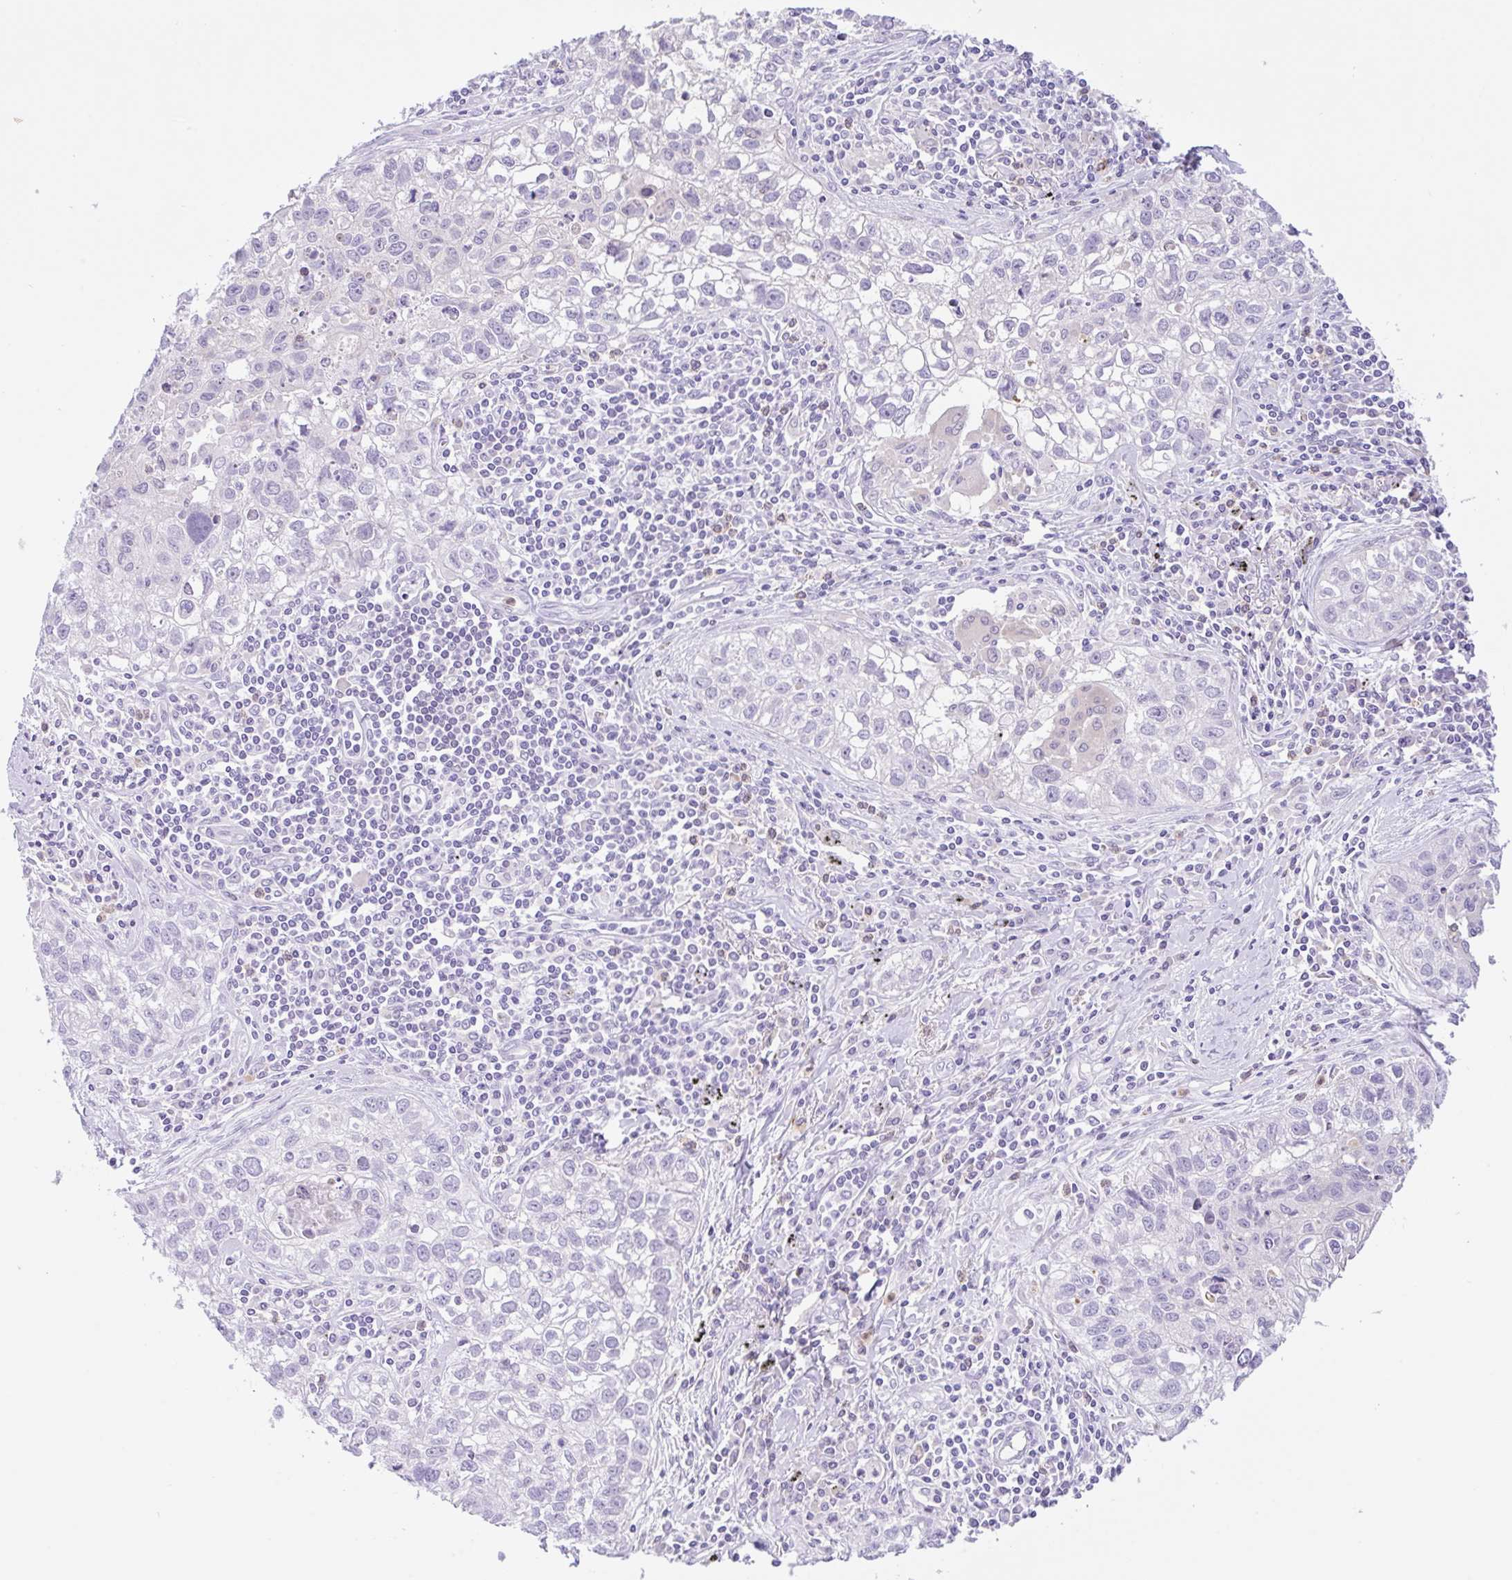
{"staining": {"intensity": "negative", "quantity": "none", "location": "none"}, "tissue": "lung cancer", "cell_type": "Tumor cells", "image_type": "cancer", "snomed": [{"axis": "morphology", "description": "Squamous cell carcinoma, NOS"}, {"axis": "topography", "description": "Lung"}], "caption": "An immunohistochemistry (IHC) micrograph of lung squamous cell carcinoma is shown. There is no staining in tumor cells of lung squamous cell carcinoma.", "gene": "NCF1", "patient": {"sex": "male", "age": 74}}